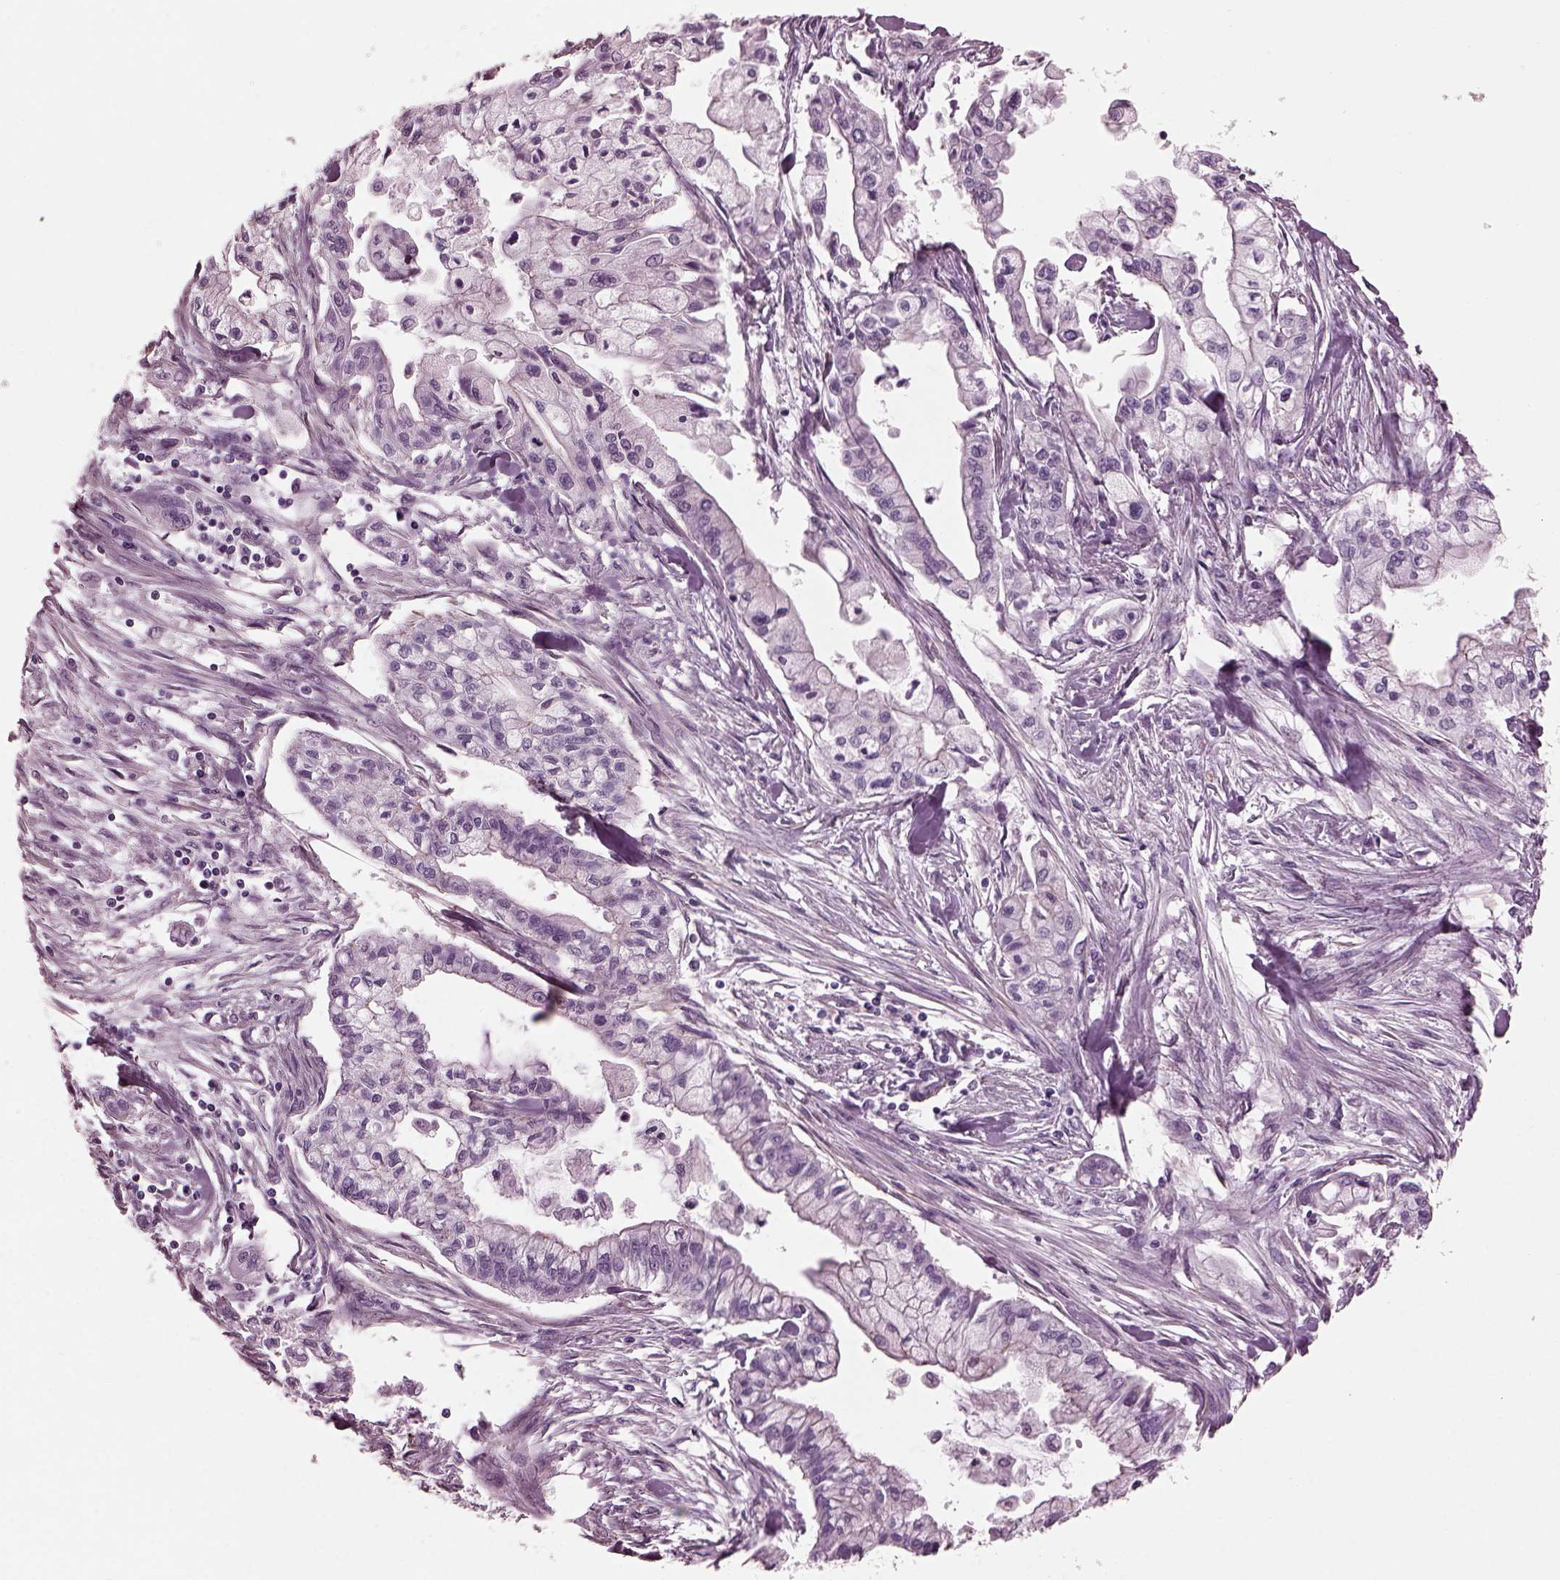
{"staining": {"intensity": "negative", "quantity": "none", "location": "none"}, "tissue": "pancreatic cancer", "cell_type": "Tumor cells", "image_type": "cancer", "snomed": [{"axis": "morphology", "description": "Adenocarcinoma, NOS"}, {"axis": "topography", "description": "Pancreas"}], "caption": "High power microscopy micrograph of an immunohistochemistry (IHC) image of pancreatic cancer (adenocarcinoma), revealing no significant staining in tumor cells. (DAB immunohistochemistry (IHC) visualized using brightfield microscopy, high magnification).", "gene": "BFSP1", "patient": {"sex": "male", "age": 54}}